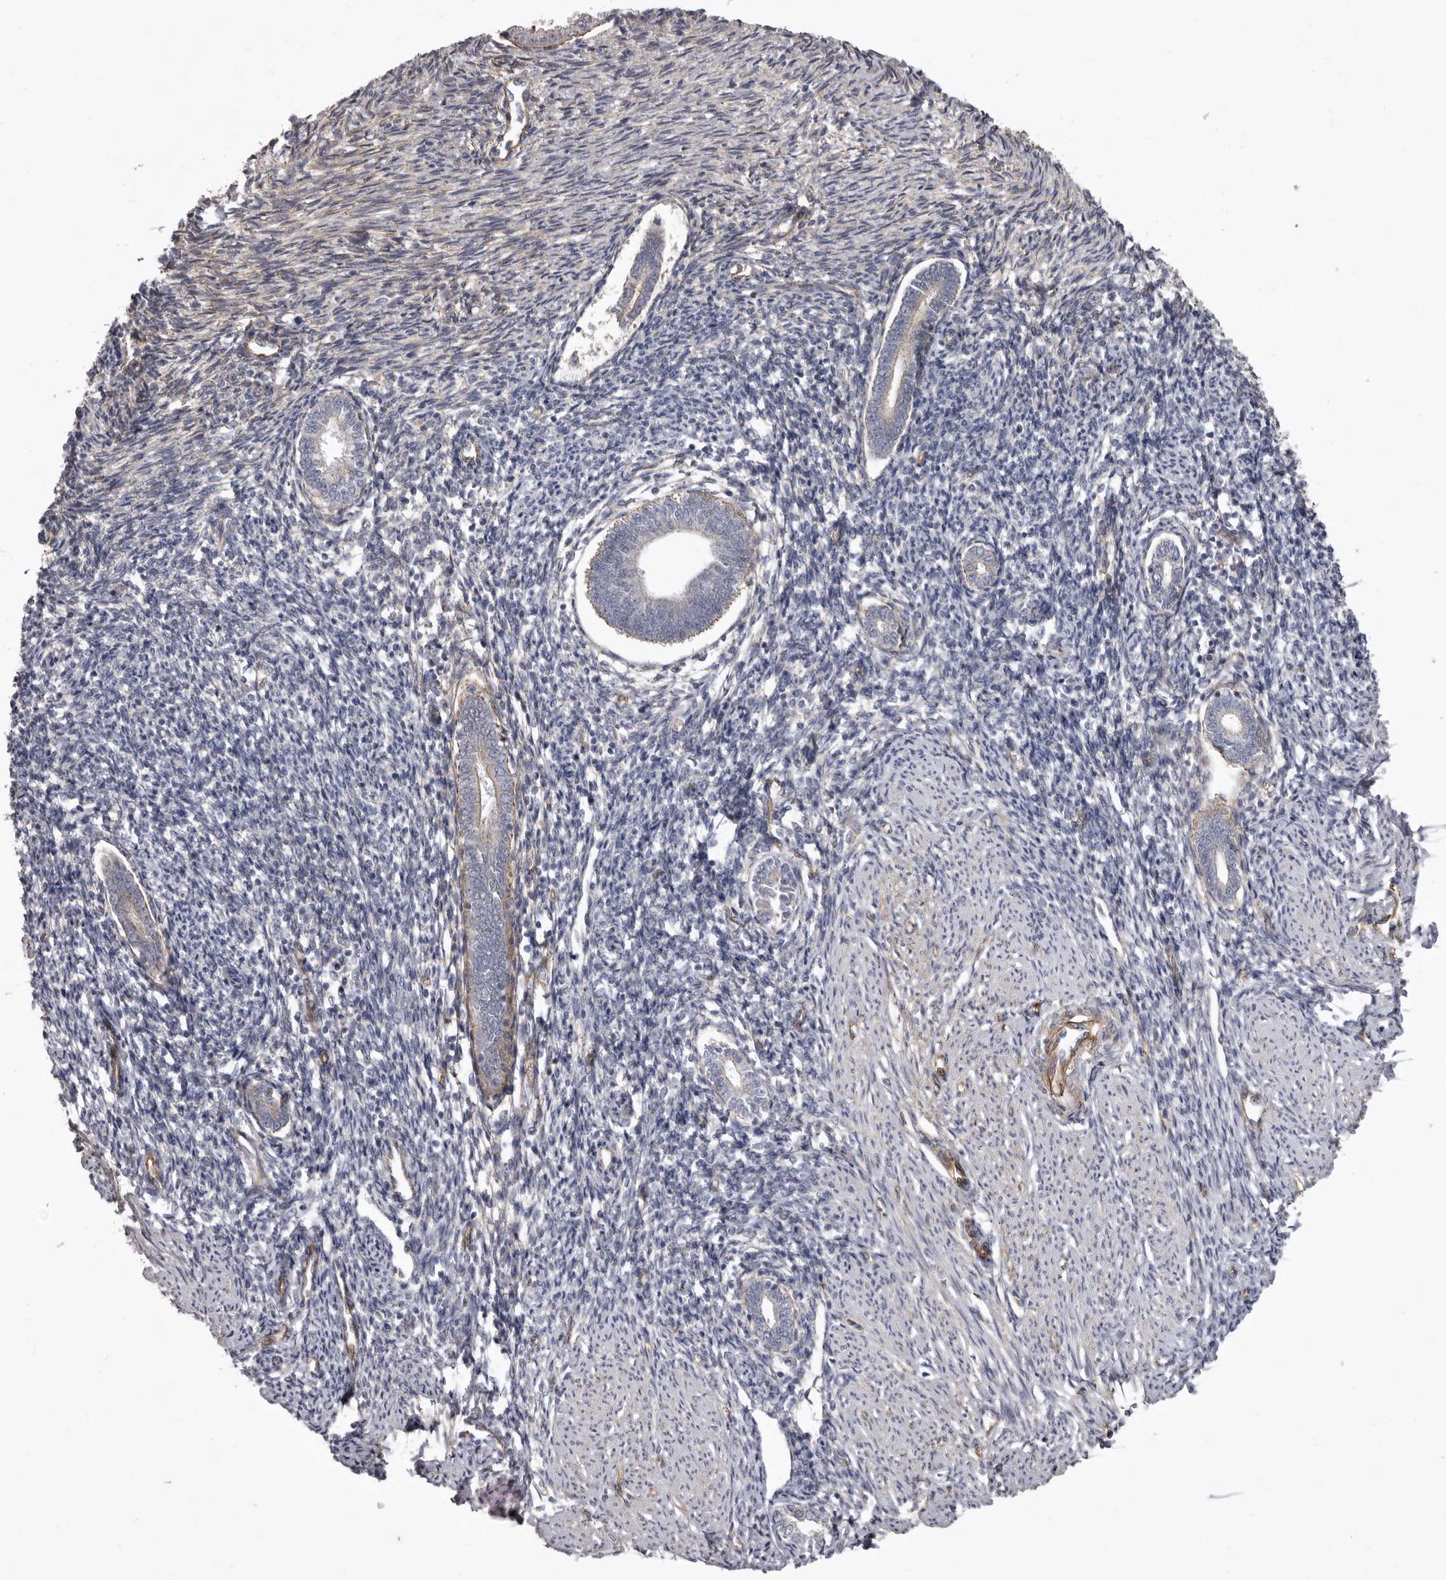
{"staining": {"intensity": "negative", "quantity": "none", "location": "none"}, "tissue": "endometrium", "cell_type": "Cells in endometrial stroma", "image_type": "normal", "snomed": [{"axis": "morphology", "description": "Normal tissue, NOS"}, {"axis": "topography", "description": "Endometrium"}], "caption": "Immunohistochemistry image of benign endometrium: endometrium stained with DAB reveals no significant protein expression in cells in endometrial stroma.", "gene": "P2RX6", "patient": {"sex": "female", "age": 56}}